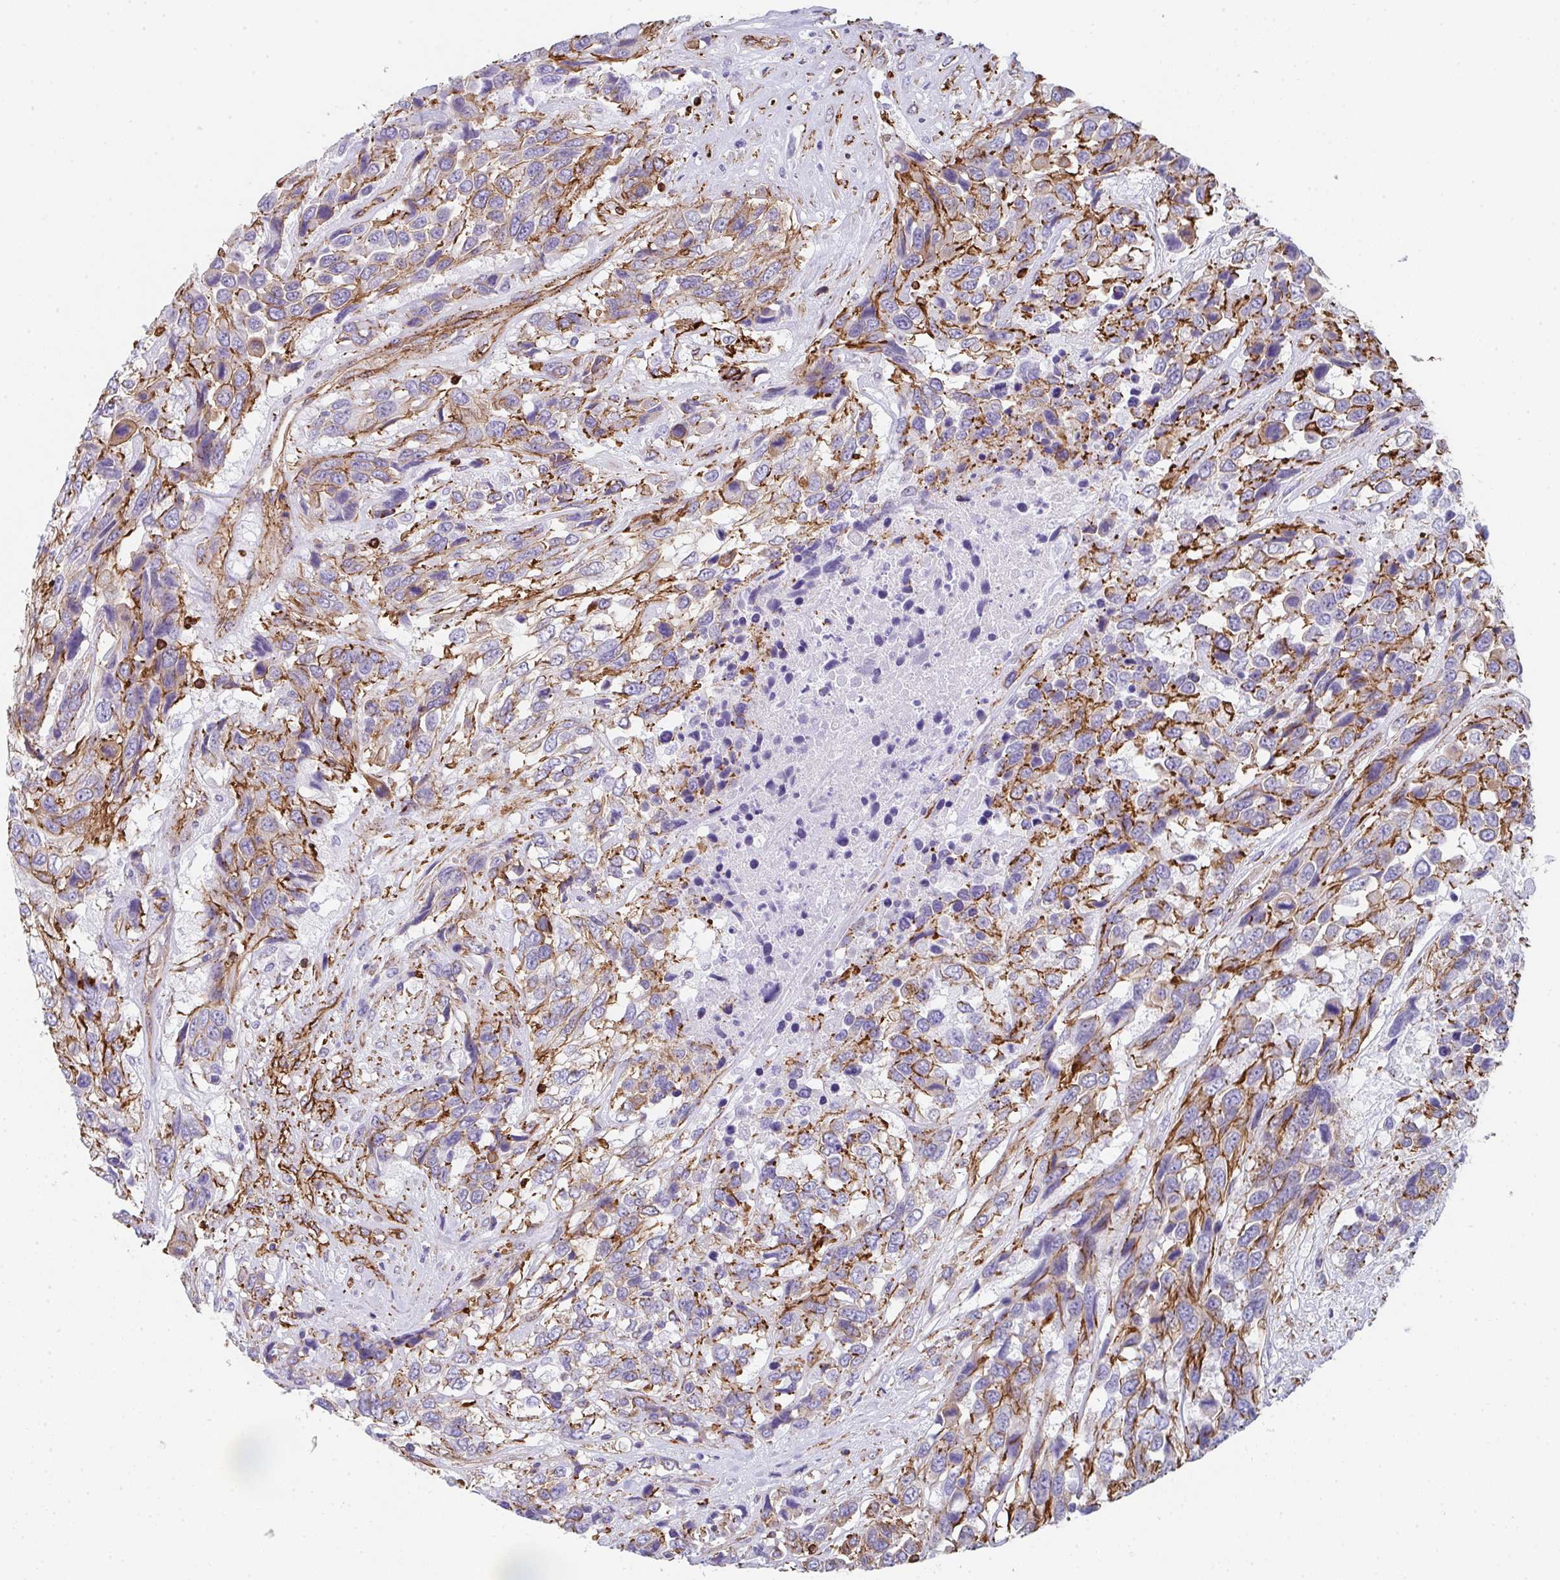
{"staining": {"intensity": "moderate", "quantity": "25%-75%", "location": "cytoplasmic/membranous"}, "tissue": "urothelial cancer", "cell_type": "Tumor cells", "image_type": "cancer", "snomed": [{"axis": "morphology", "description": "Urothelial carcinoma, High grade"}, {"axis": "topography", "description": "Urinary bladder"}], "caption": "High-power microscopy captured an immunohistochemistry (IHC) micrograph of urothelial carcinoma (high-grade), revealing moderate cytoplasmic/membranous expression in approximately 25%-75% of tumor cells.", "gene": "DBN1", "patient": {"sex": "female", "age": 70}}